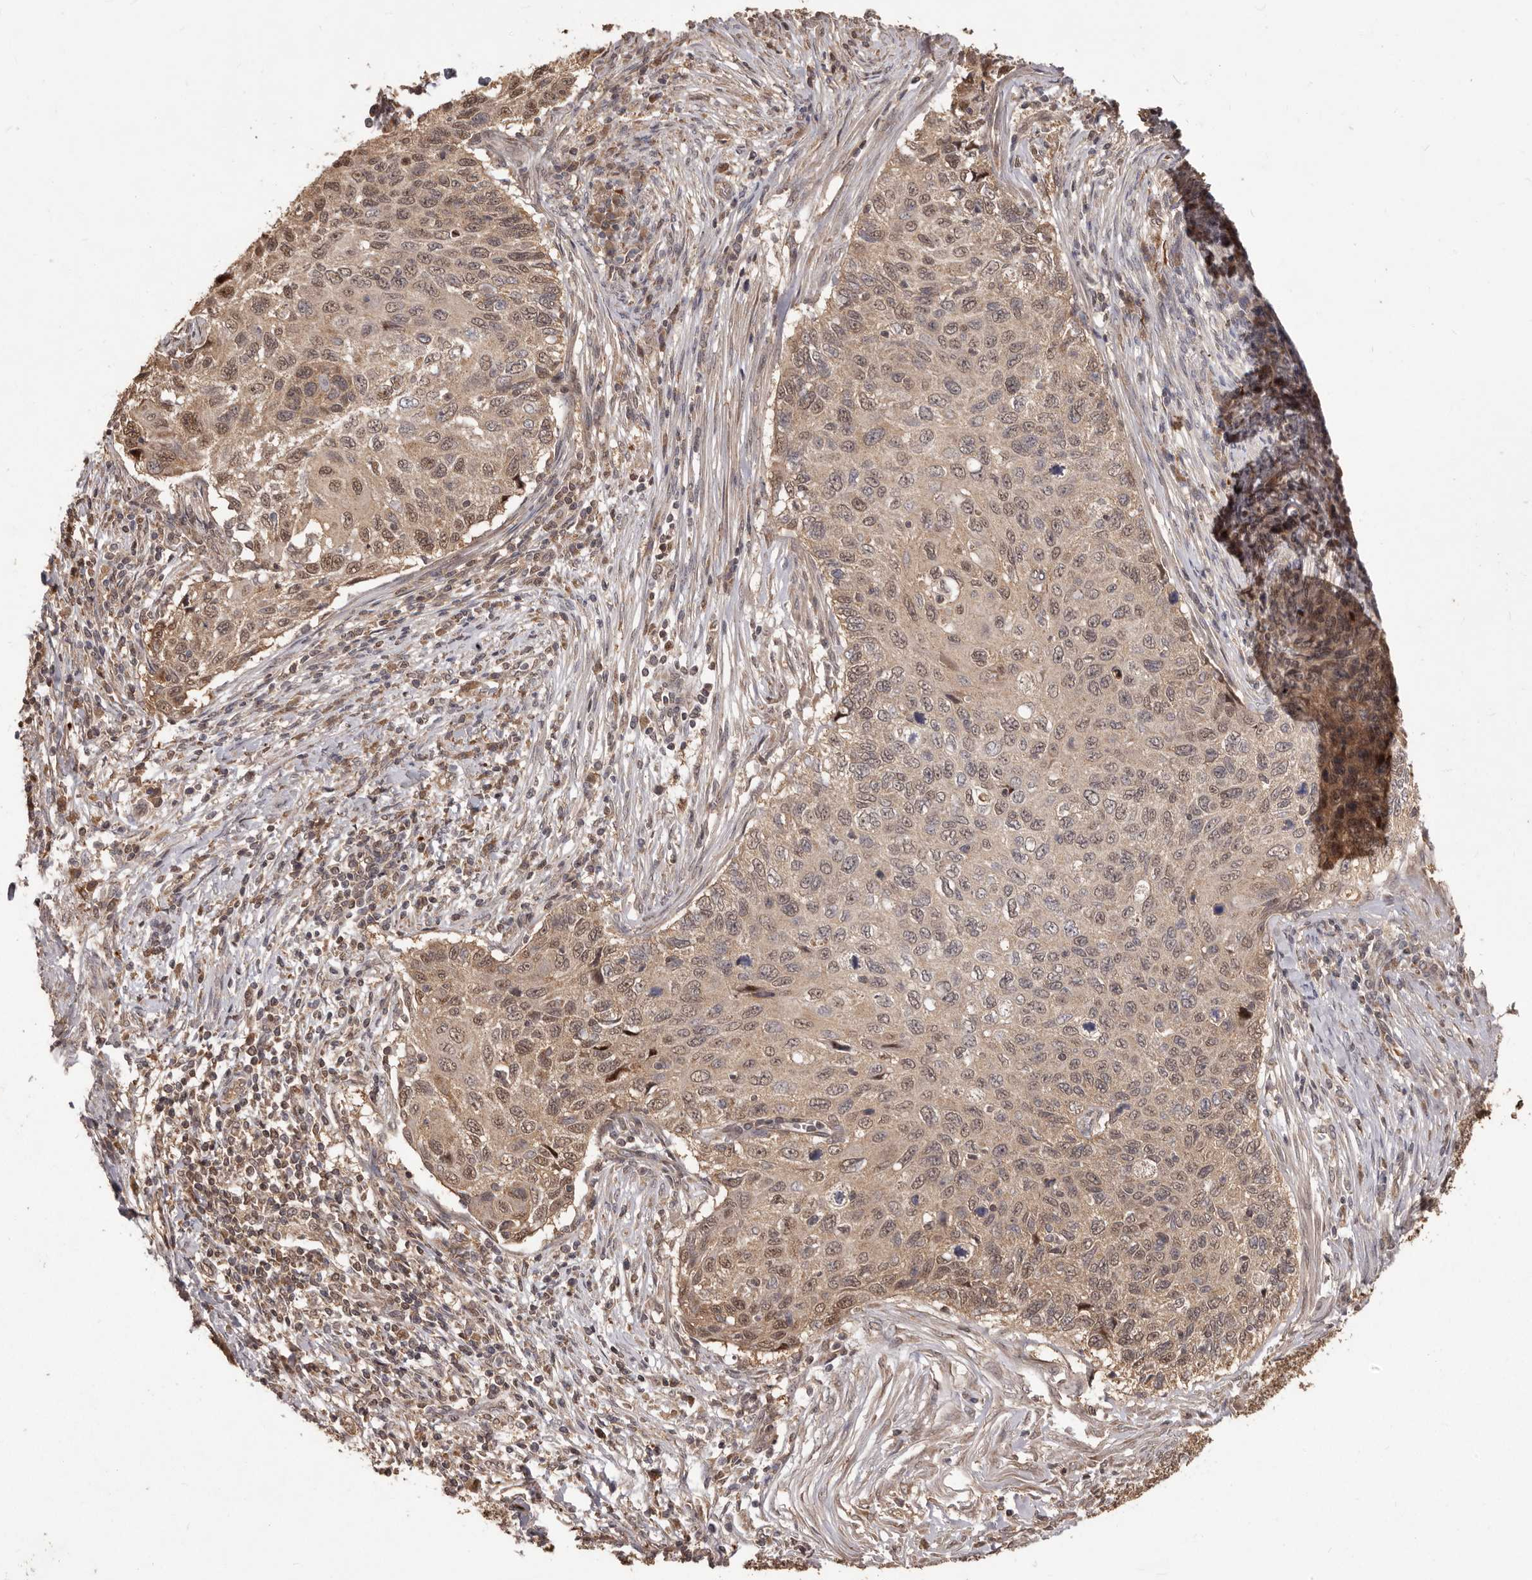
{"staining": {"intensity": "moderate", "quantity": ">75%", "location": "cytoplasmic/membranous,nuclear"}, "tissue": "cervical cancer", "cell_type": "Tumor cells", "image_type": "cancer", "snomed": [{"axis": "morphology", "description": "Squamous cell carcinoma, NOS"}, {"axis": "topography", "description": "Cervix"}], "caption": "Tumor cells demonstrate moderate cytoplasmic/membranous and nuclear staining in about >75% of cells in cervical cancer.", "gene": "MTO1", "patient": {"sex": "female", "age": 70}}